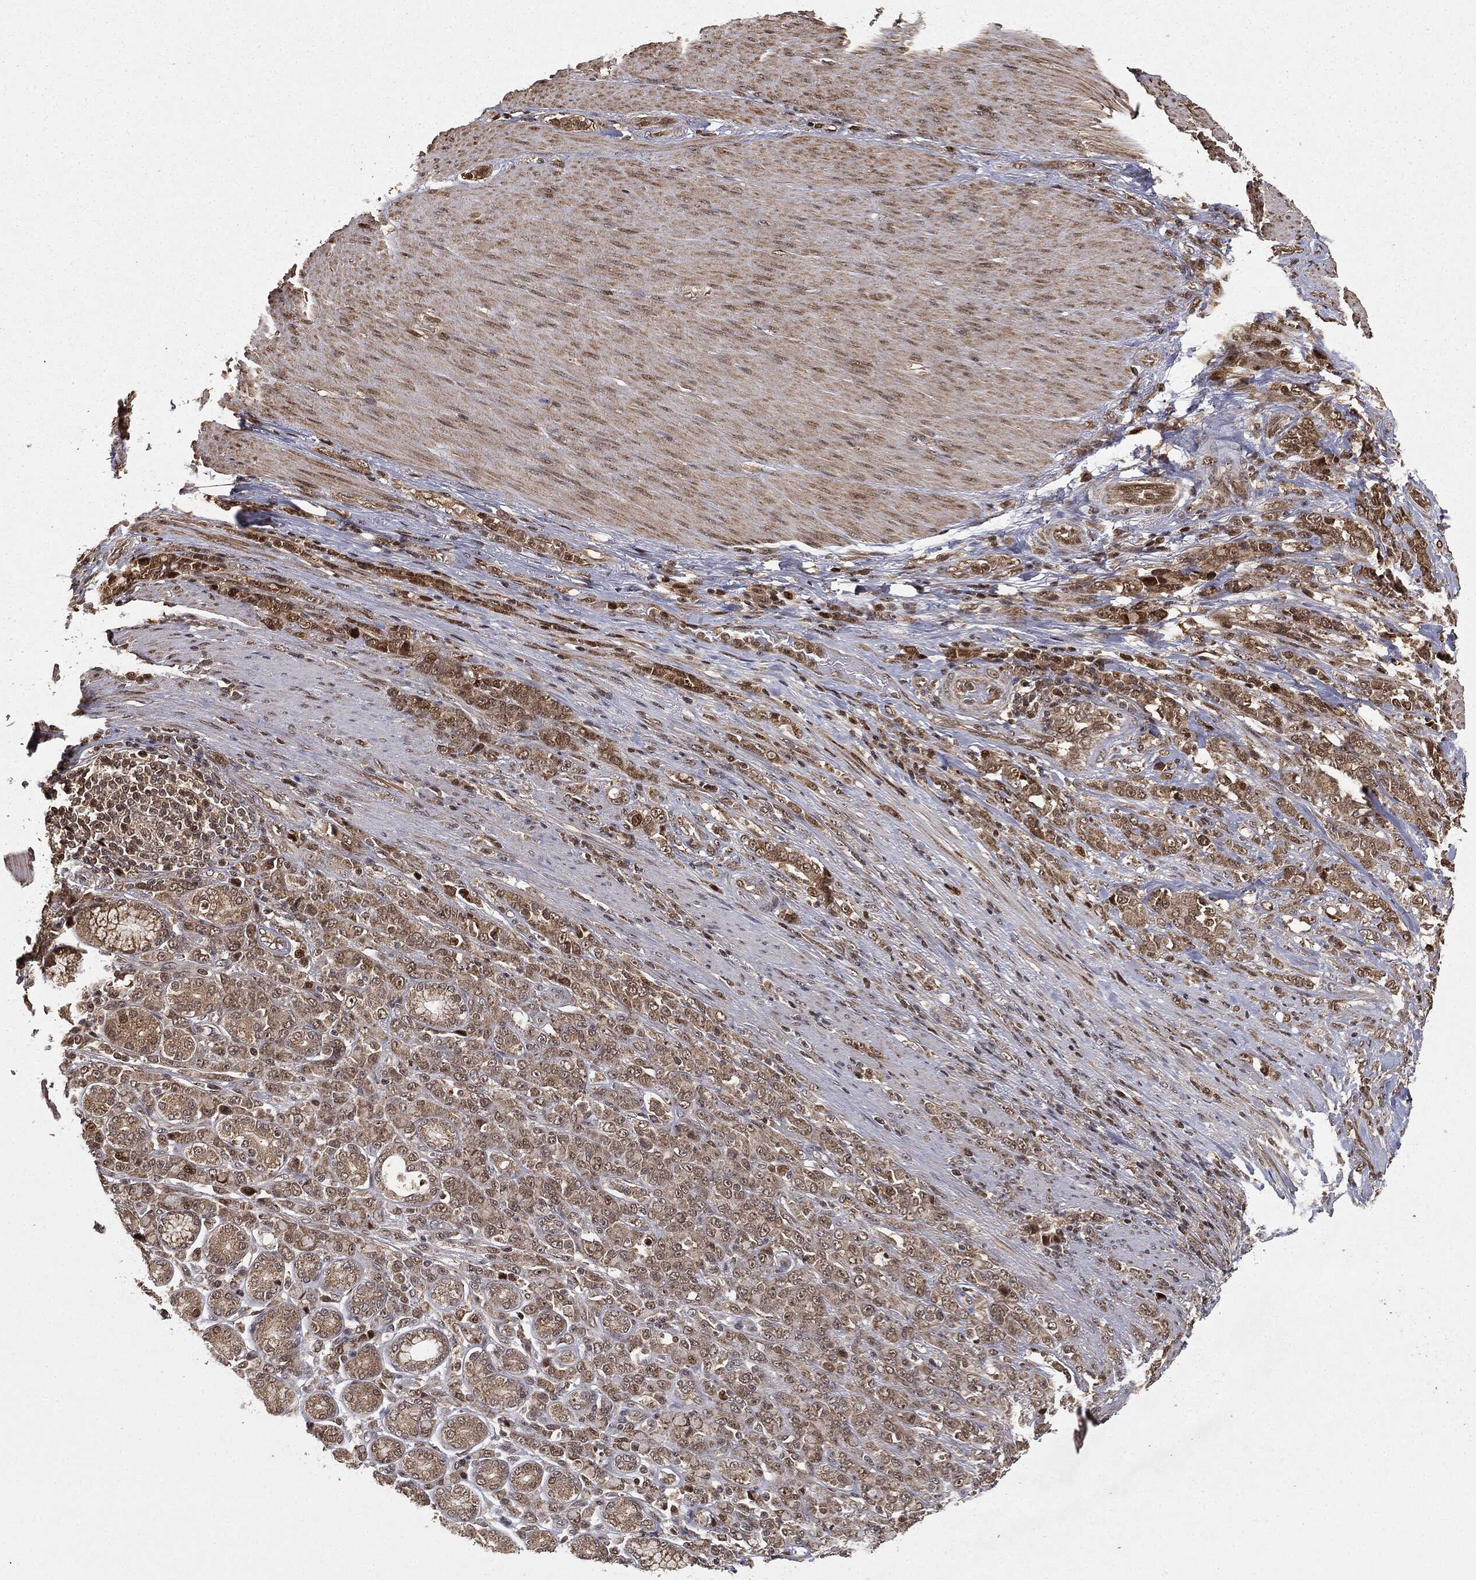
{"staining": {"intensity": "moderate", "quantity": "25%-75%", "location": "cytoplasmic/membranous"}, "tissue": "stomach cancer", "cell_type": "Tumor cells", "image_type": "cancer", "snomed": [{"axis": "morphology", "description": "Normal tissue, NOS"}, {"axis": "morphology", "description": "Adenocarcinoma, NOS"}, {"axis": "topography", "description": "Stomach"}], "caption": "High-magnification brightfield microscopy of adenocarcinoma (stomach) stained with DAB (brown) and counterstained with hematoxylin (blue). tumor cells exhibit moderate cytoplasmic/membranous expression is identified in approximately25%-75% of cells.", "gene": "ZNHIT6", "patient": {"sex": "female", "age": 79}}